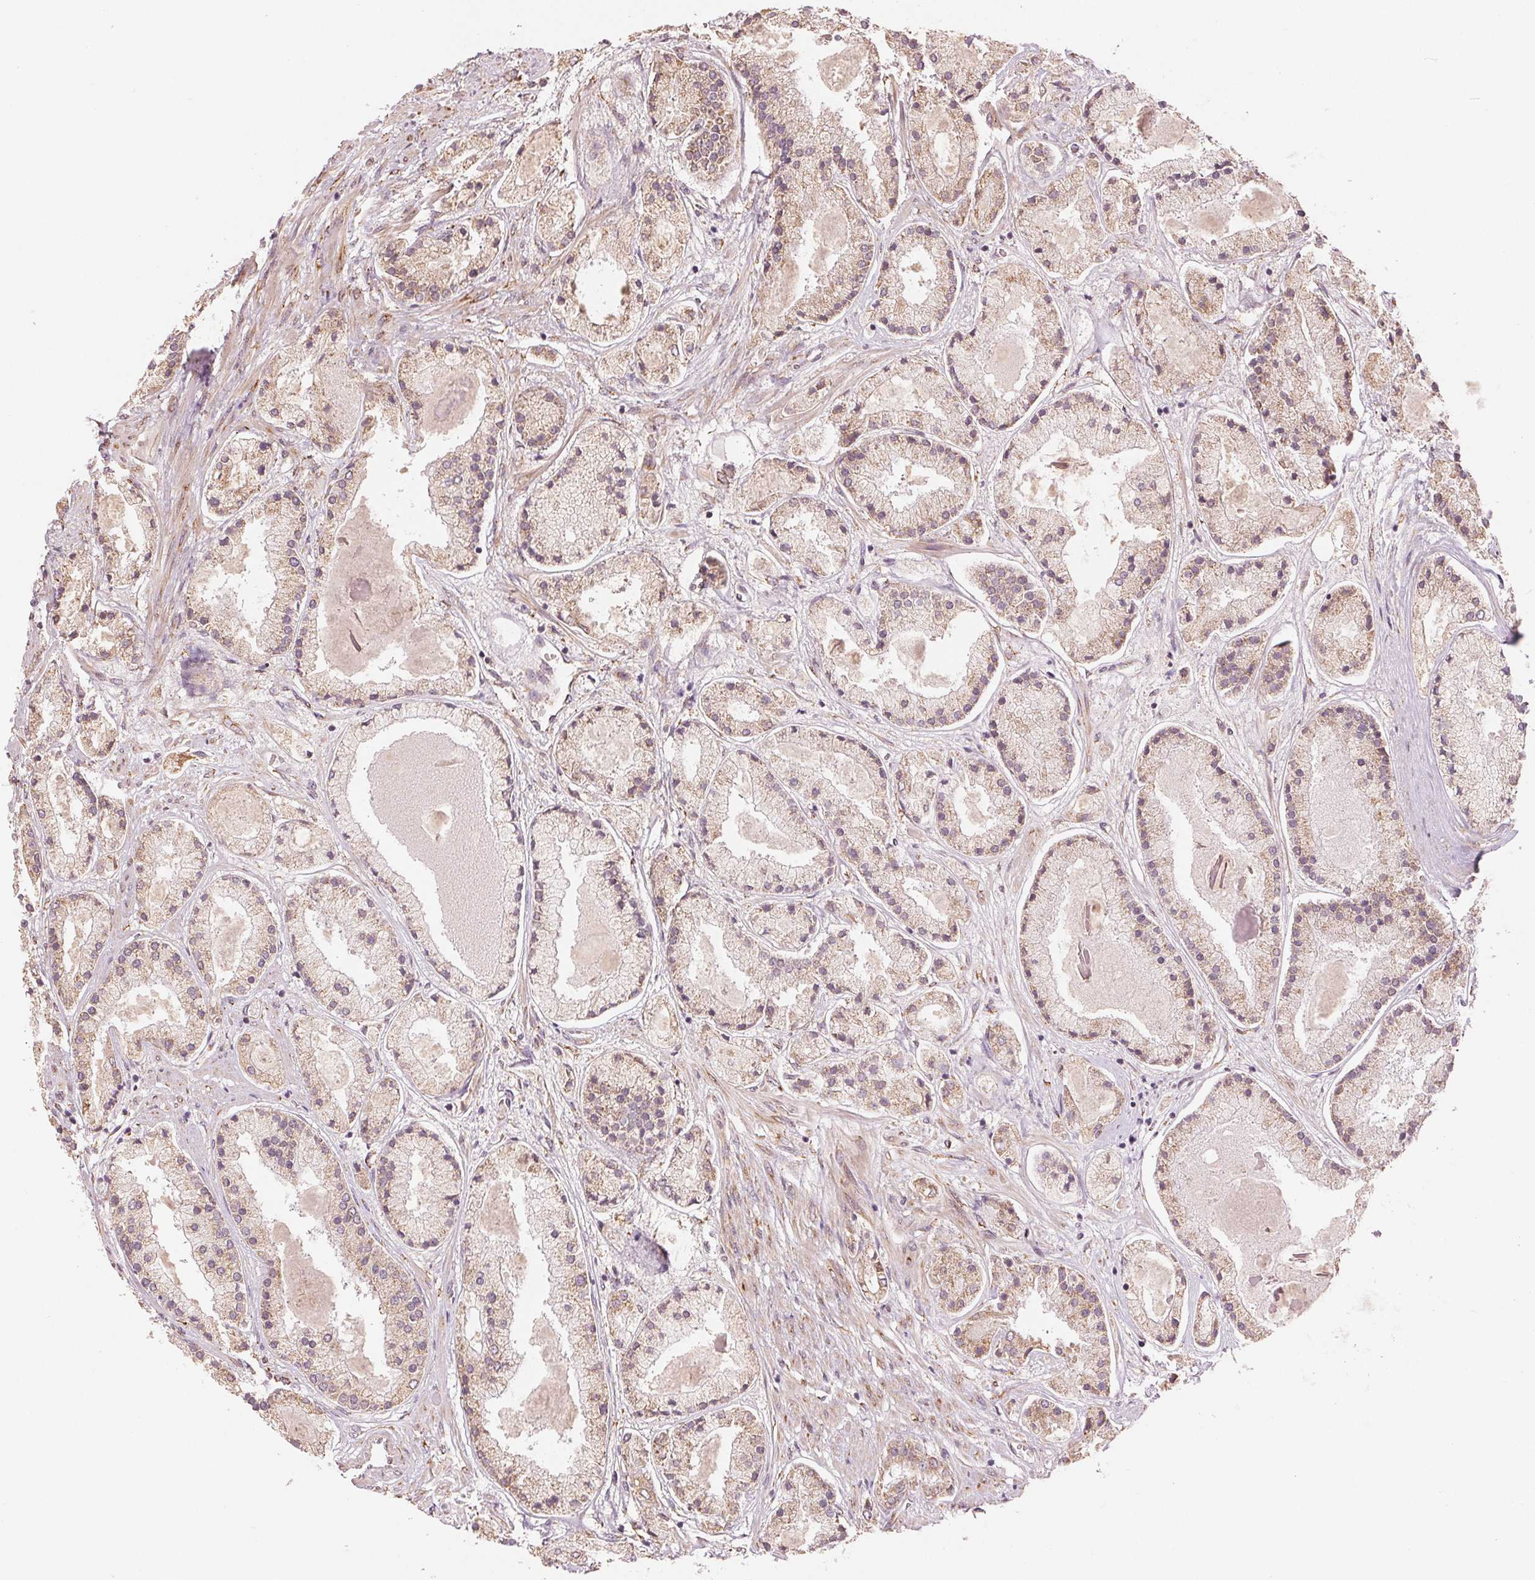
{"staining": {"intensity": "weak", "quantity": ">75%", "location": "cytoplasmic/membranous"}, "tissue": "prostate cancer", "cell_type": "Tumor cells", "image_type": "cancer", "snomed": [{"axis": "morphology", "description": "Adenocarcinoma, High grade"}, {"axis": "topography", "description": "Prostate"}], "caption": "Immunohistochemistry photomicrograph of prostate cancer stained for a protein (brown), which shows low levels of weak cytoplasmic/membranous expression in approximately >75% of tumor cells.", "gene": "SLC20A1", "patient": {"sex": "male", "age": 67}}